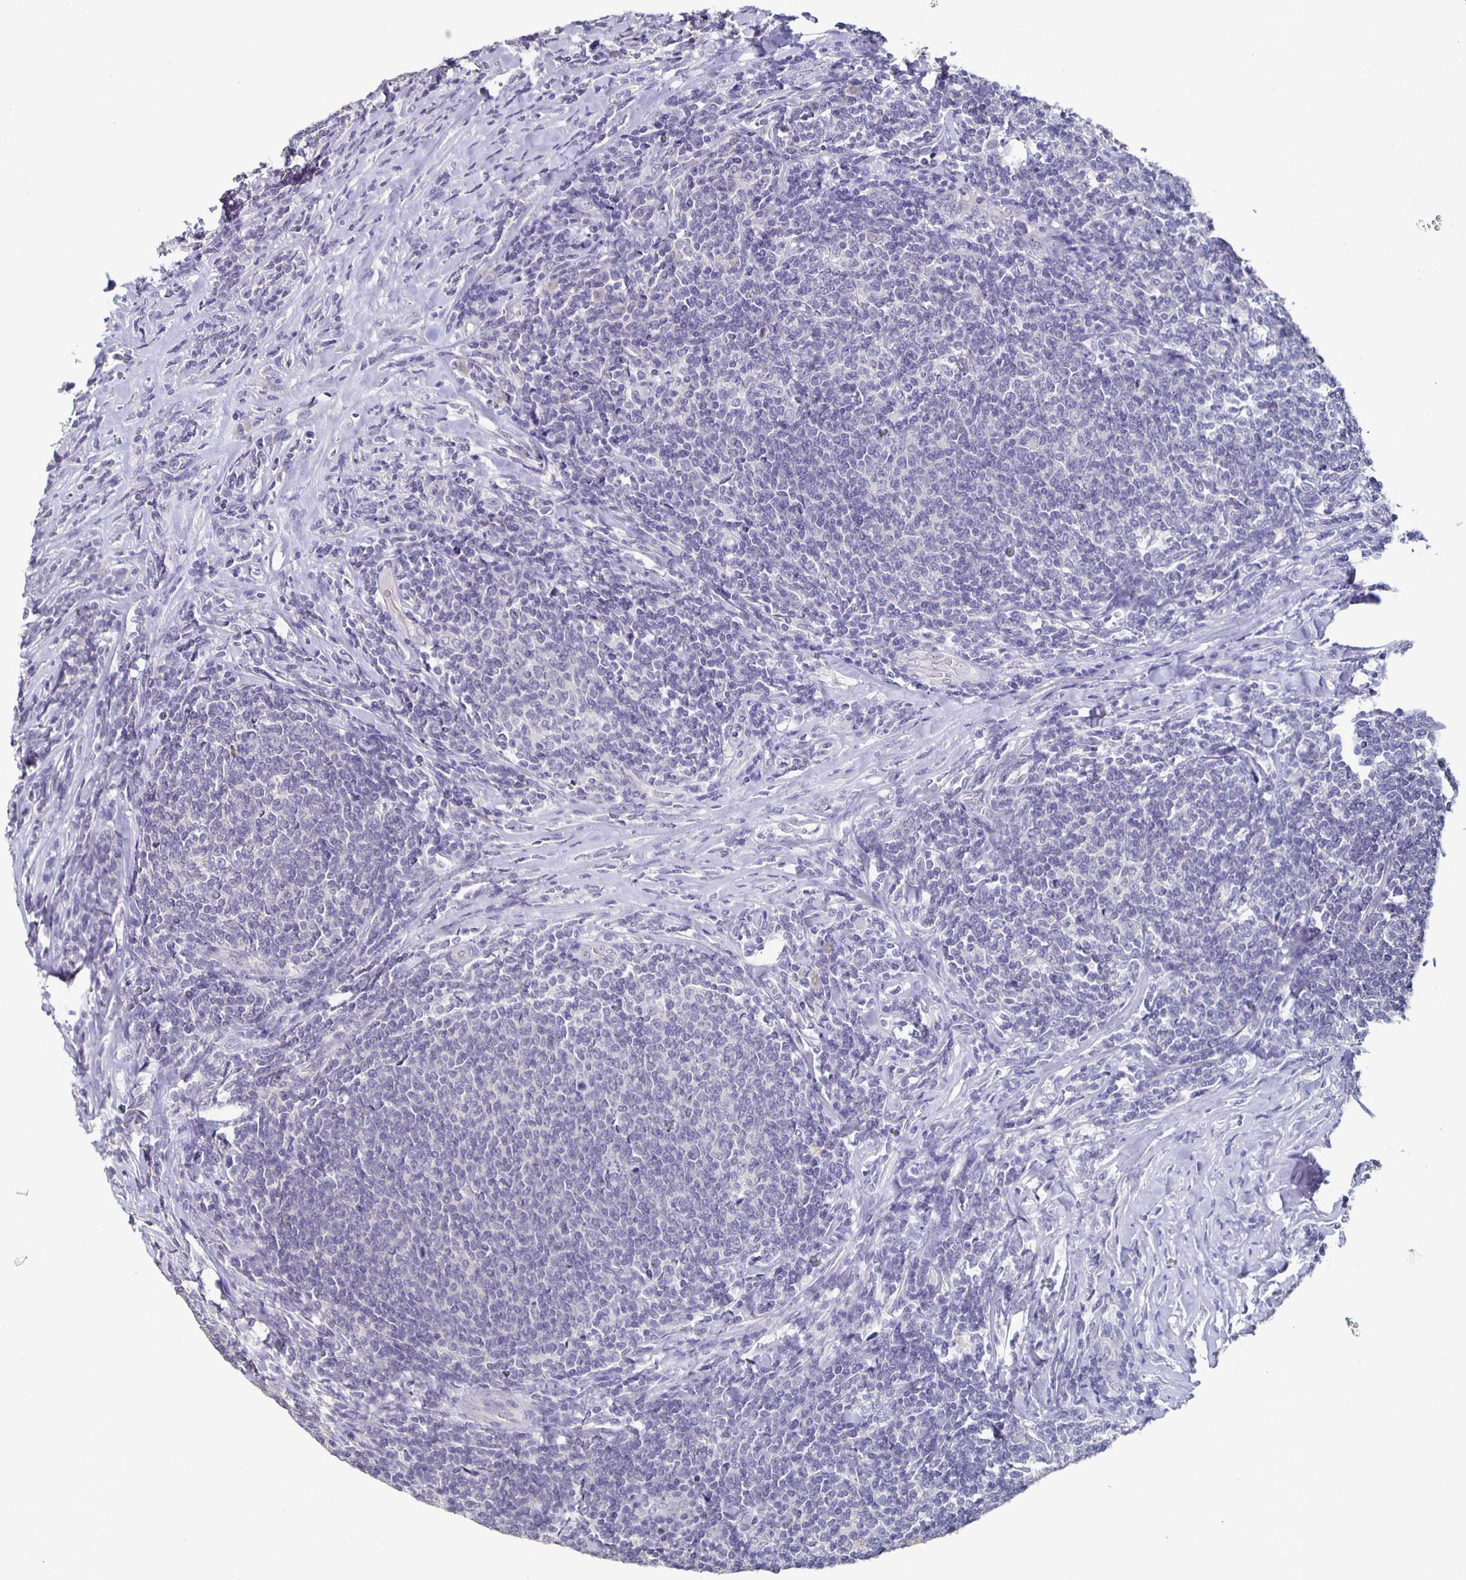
{"staining": {"intensity": "negative", "quantity": "none", "location": "none"}, "tissue": "lymphoma", "cell_type": "Tumor cells", "image_type": "cancer", "snomed": [{"axis": "morphology", "description": "Malignant lymphoma, non-Hodgkin's type, Low grade"}, {"axis": "topography", "description": "Lymph node"}], "caption": "DAB immunohistochemical staining of lymphoma shows no significant expression in tumor cells.", "gene": "CACNA2D2", "patient": {"sex": "male", "age": 52}}